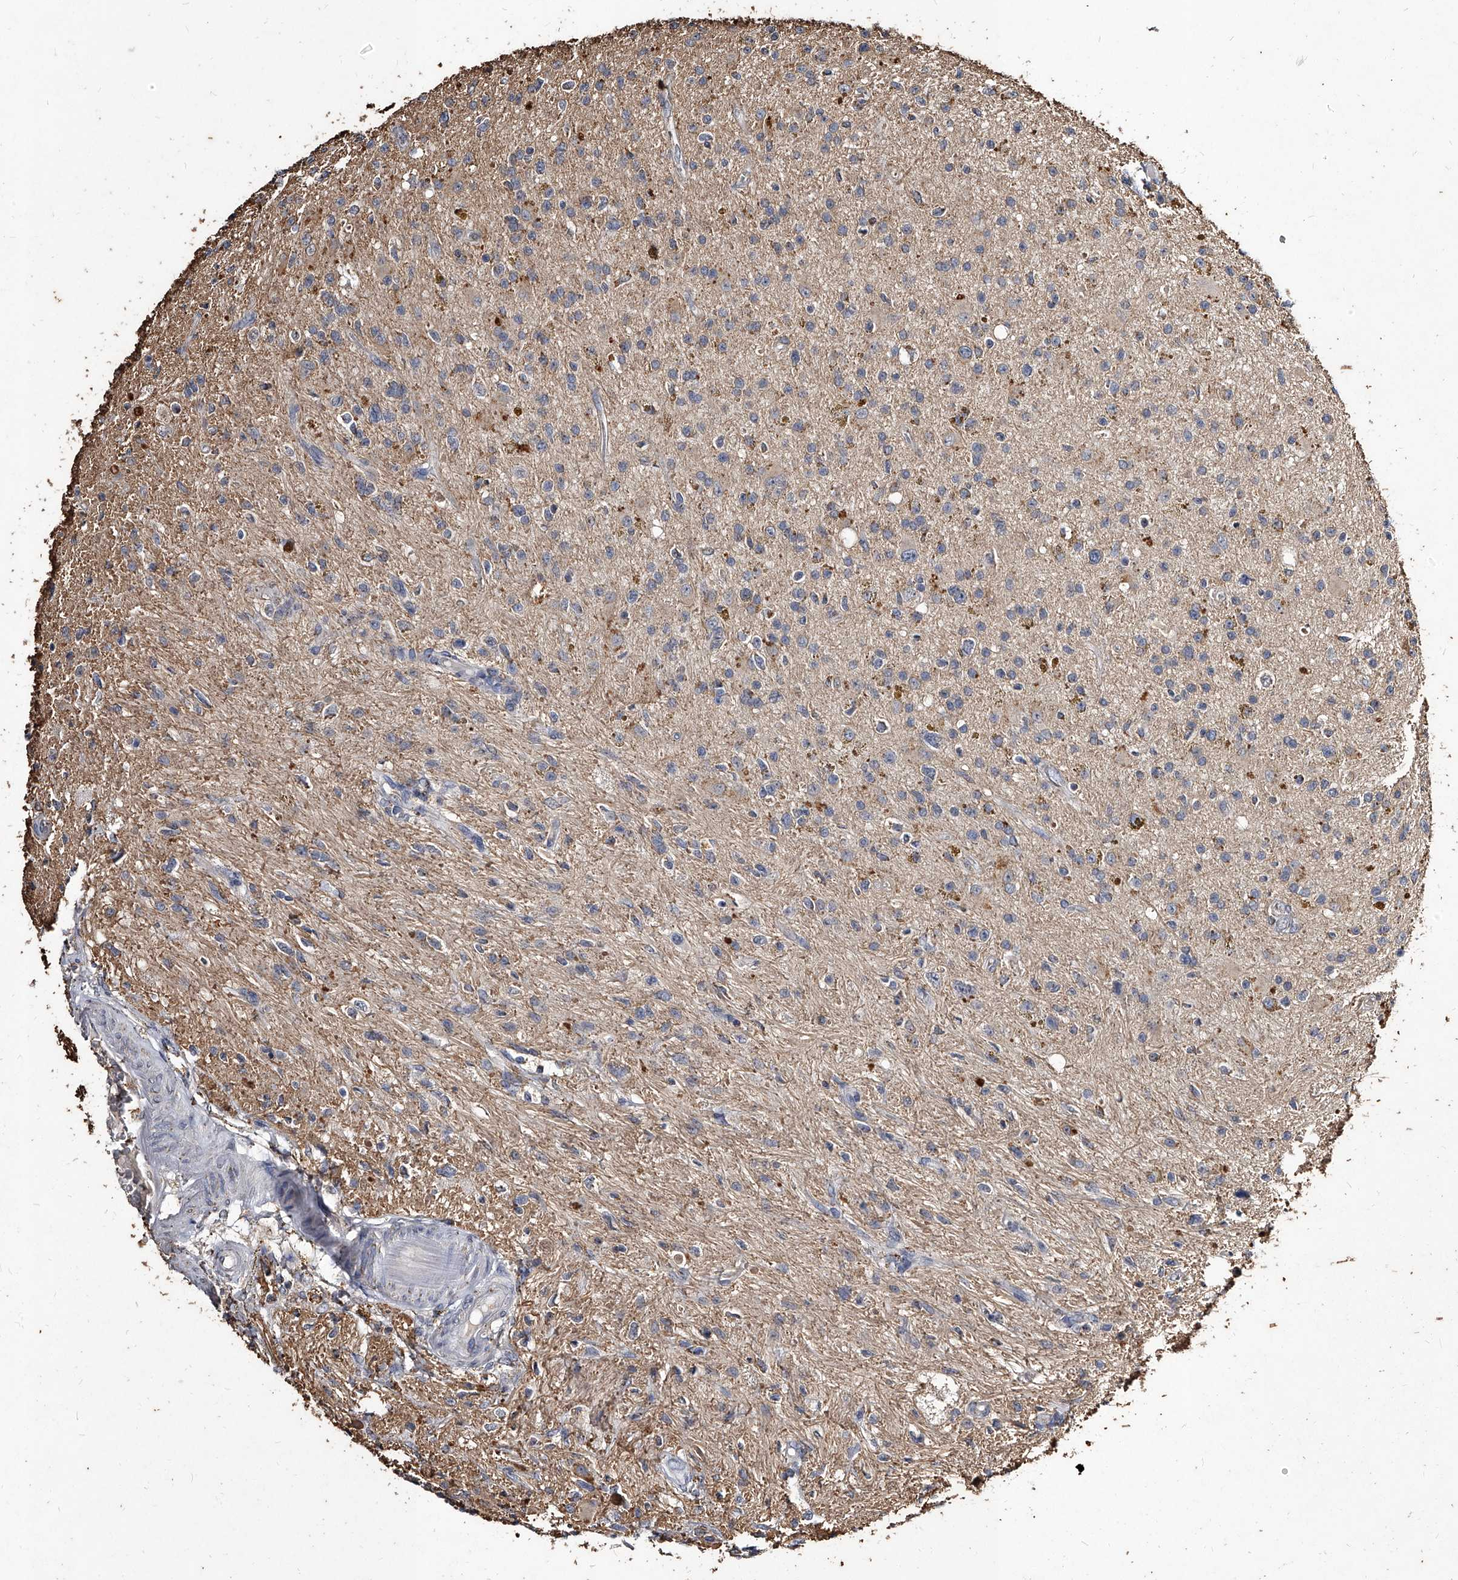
{"staining": {"intensity": "weak", "quantity": "25%-75%", "location": "cytoplasmic/membranous"}, "tissue": "glioma", "cell_type": "Tumor cells", "image_type": "cancer", "snomed": [{"axis": "morphology", "description": "Glioma, malignant, High grade"}, {"axis": "topography", "description": "Brain"}], "caption": "Brown immunohistochemical staining in glioma shows weak cytoplasmic/membranous positivity in about 25%-75% of tumor cells.", "gene": "GPR183", "patient": {"sex": "male", "age": 33}}